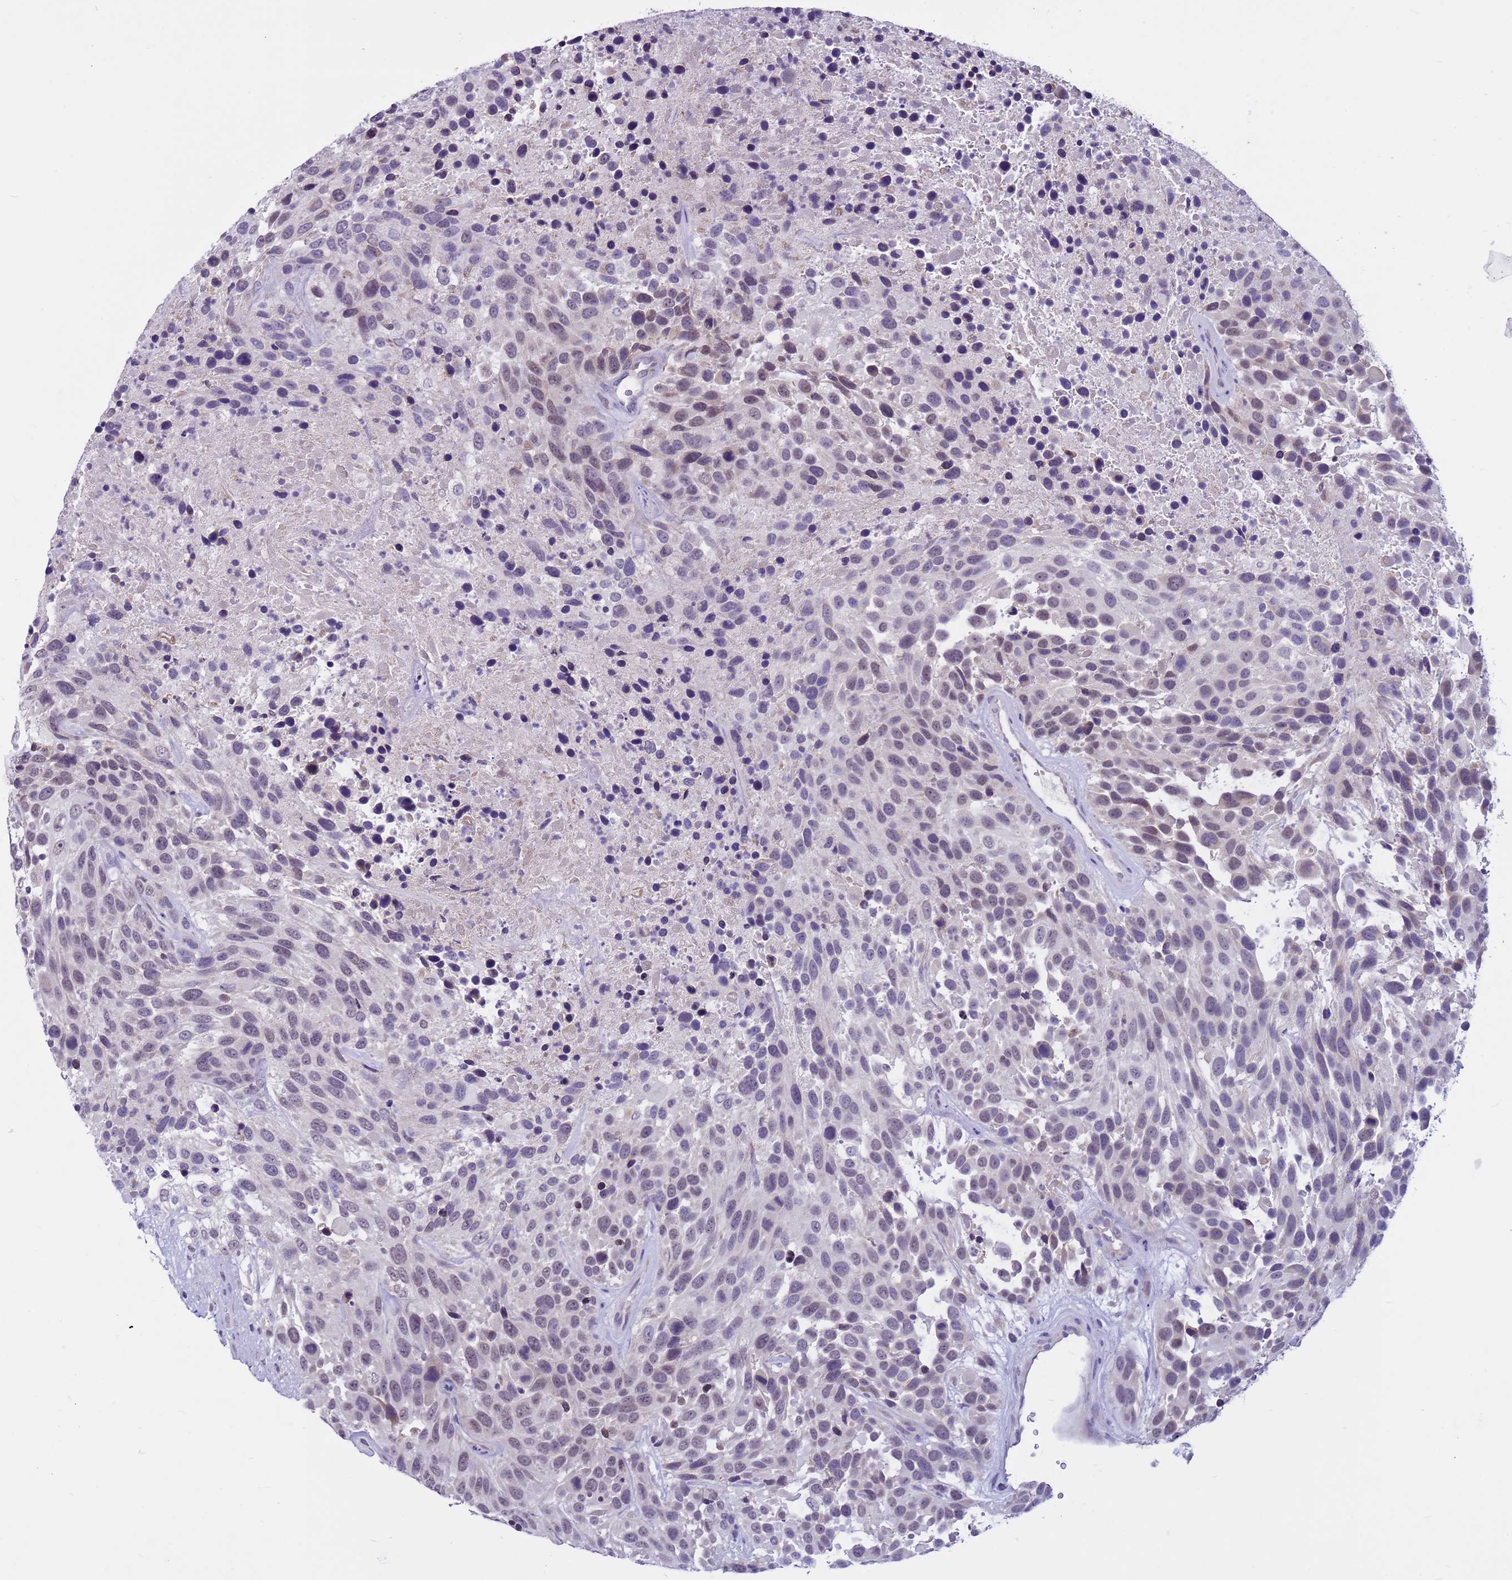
{"staining": {"intensity": "weak", "quantity": "<25%", "location": "nuclear"}, "tissue": "urothelial cancer", "cell_type": "Tumor cells", "image_type": "cancer", "snomed": [{"axis": "morphology", "description": "Urothelial carcinoma, High grade"}, {"axis": "topography", "description": "Urinary bladder"}], "caption": "IHC micrograph of high-grade urothelial carcinoma stained for a protein (brown), which exhibits no staining in tumor cells. Brightfield microscopy of immunohistochemistry (IHC) stained with DAB (3,3'-diaminobenzidine) (brown) and hematoxylin (blue), captured at high magnification.", "gene": "CDK2AP2", "patient": {"sex": "female", "age": 70}}